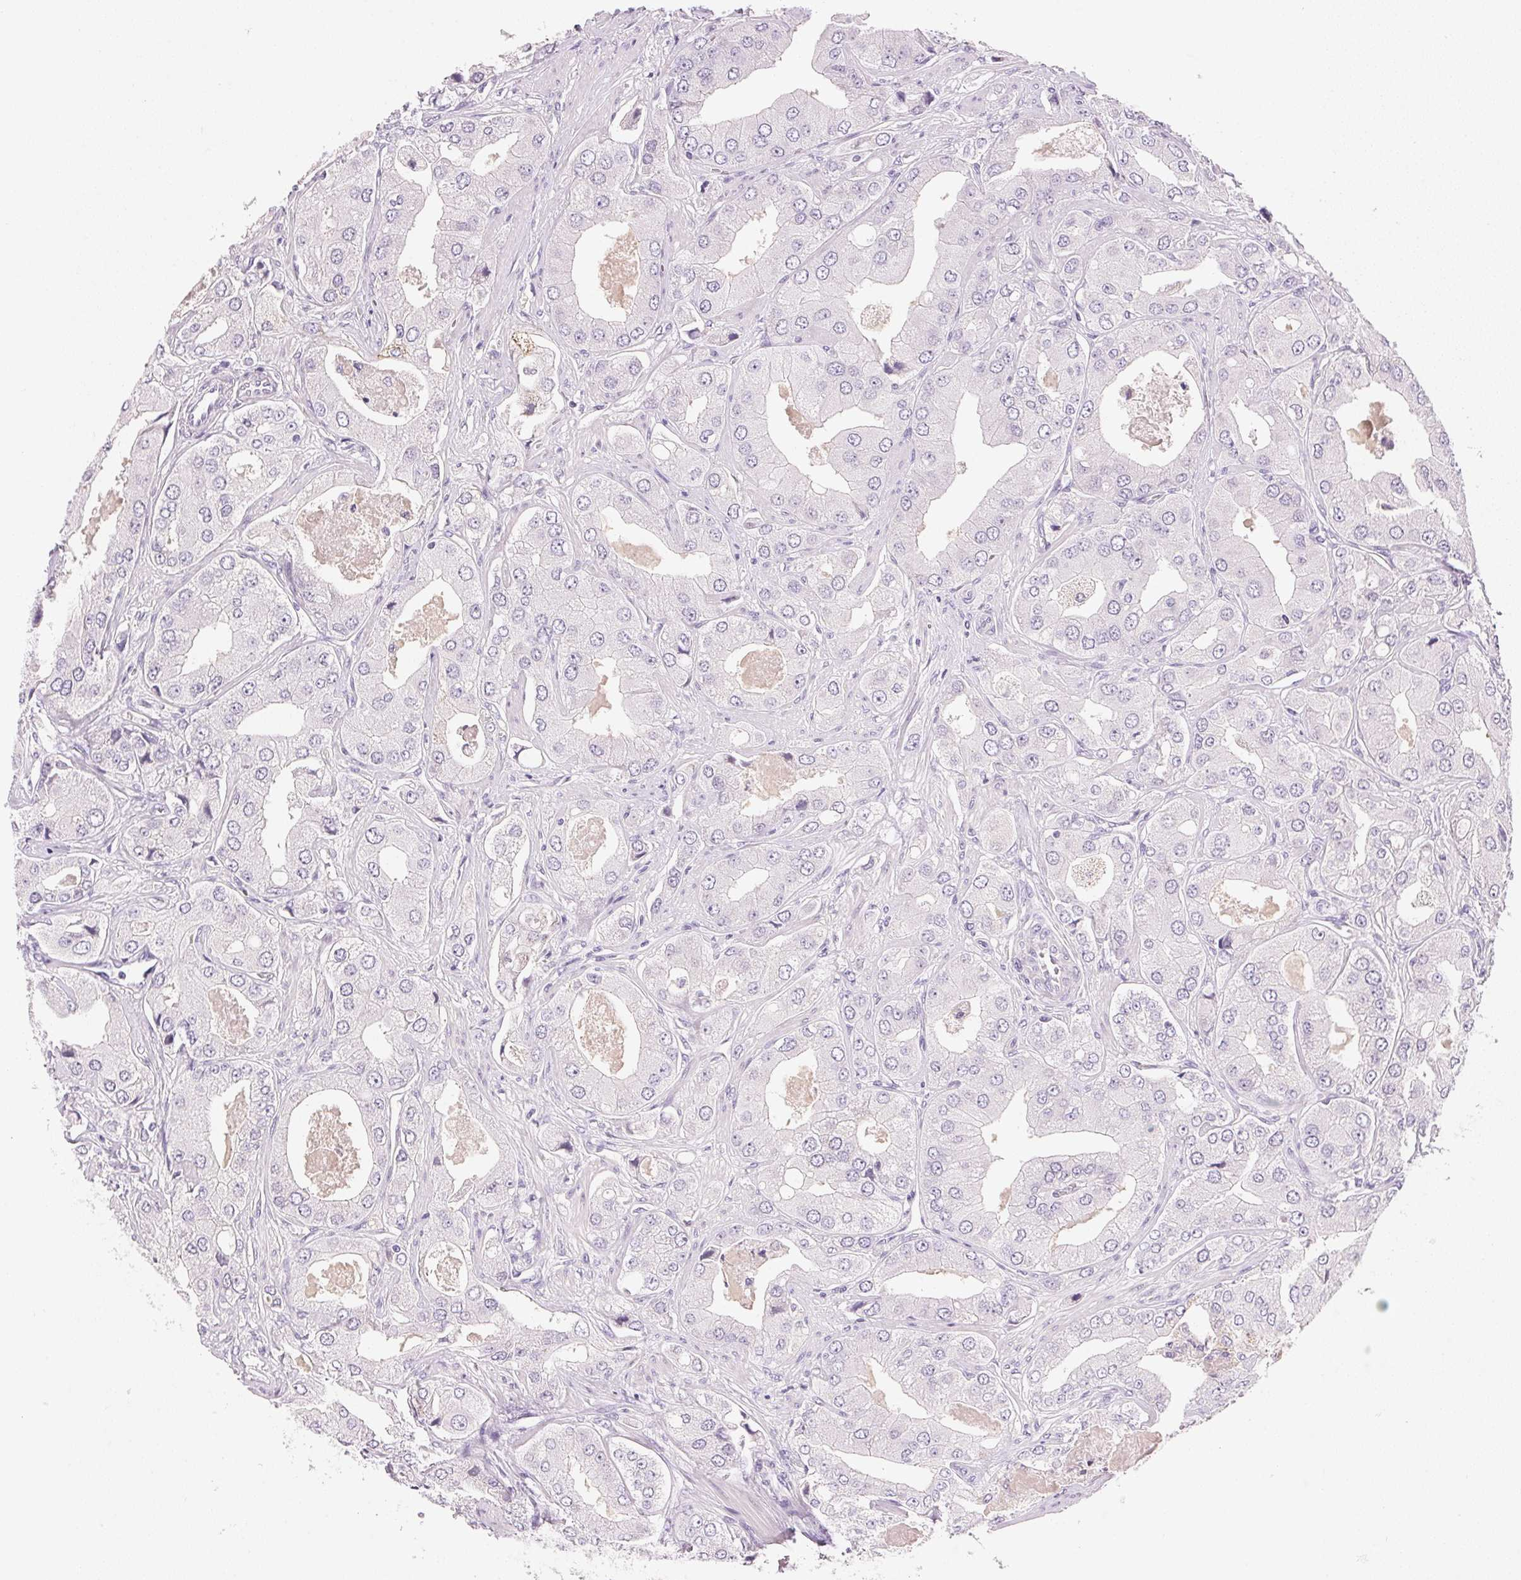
{"staining": {"intensity": "negative", "quantity": "none", "location": "none"}, "tissue": "prostate cancer", "cell_type": "Tumor cells", "image_type": "cancer", "snomed": [{"axis": "morphology", "description": "Adenocarcinoma, Low grade"}, {"axis": "topography", "description": "Prostate"}], "caption": "Immunohistochemical staining of human low-grade adenocarcinoma (prostate) shows no significant positivity in tumor cells.", "gene": "CYP11B1", "patient": {"sex": "male", "age": 60}}